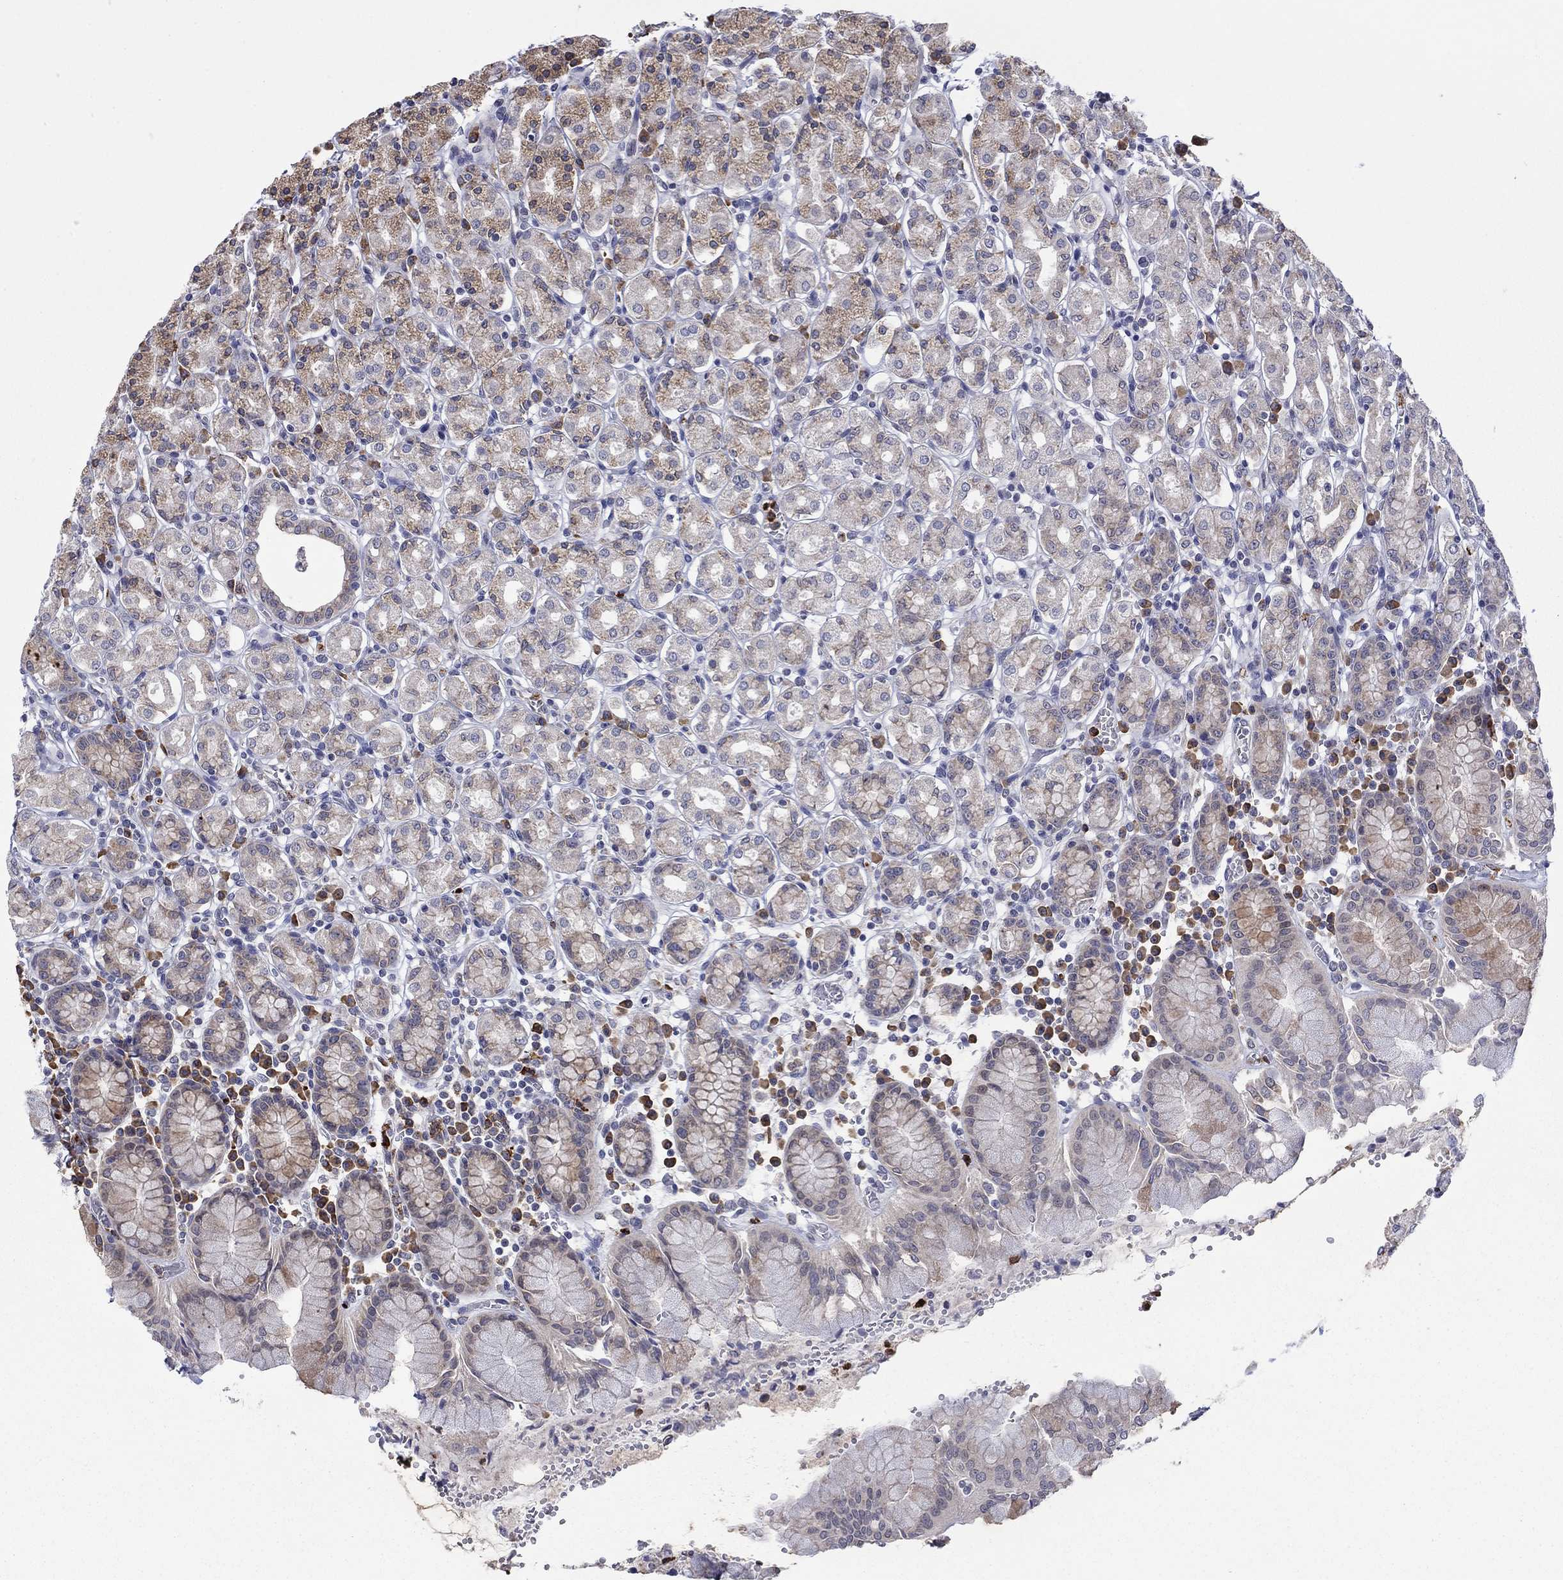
{"staining": {"intensity": "moderate", "quantity": ">75%", "location": "cytoplasmic/membranous"}, "tissue": "stomach", "cell_type": "Glandular cells", "image_type": "normal", "snomed": [{"axis": "morphology", "description": "Normal tissue, NOS"}, {"axis": "topography", "description": "Stomach, upper"}, {"axis": "topography", "description": "Stomach"}], "caption": "Brown immunohistochemical staining in unremarkable stomach exhibits moderate cytoplasmic/membranous expression in about >75% of glandular cells.", "gene": "MTRFR", "patient": {"sex": "male", "age": 62}}